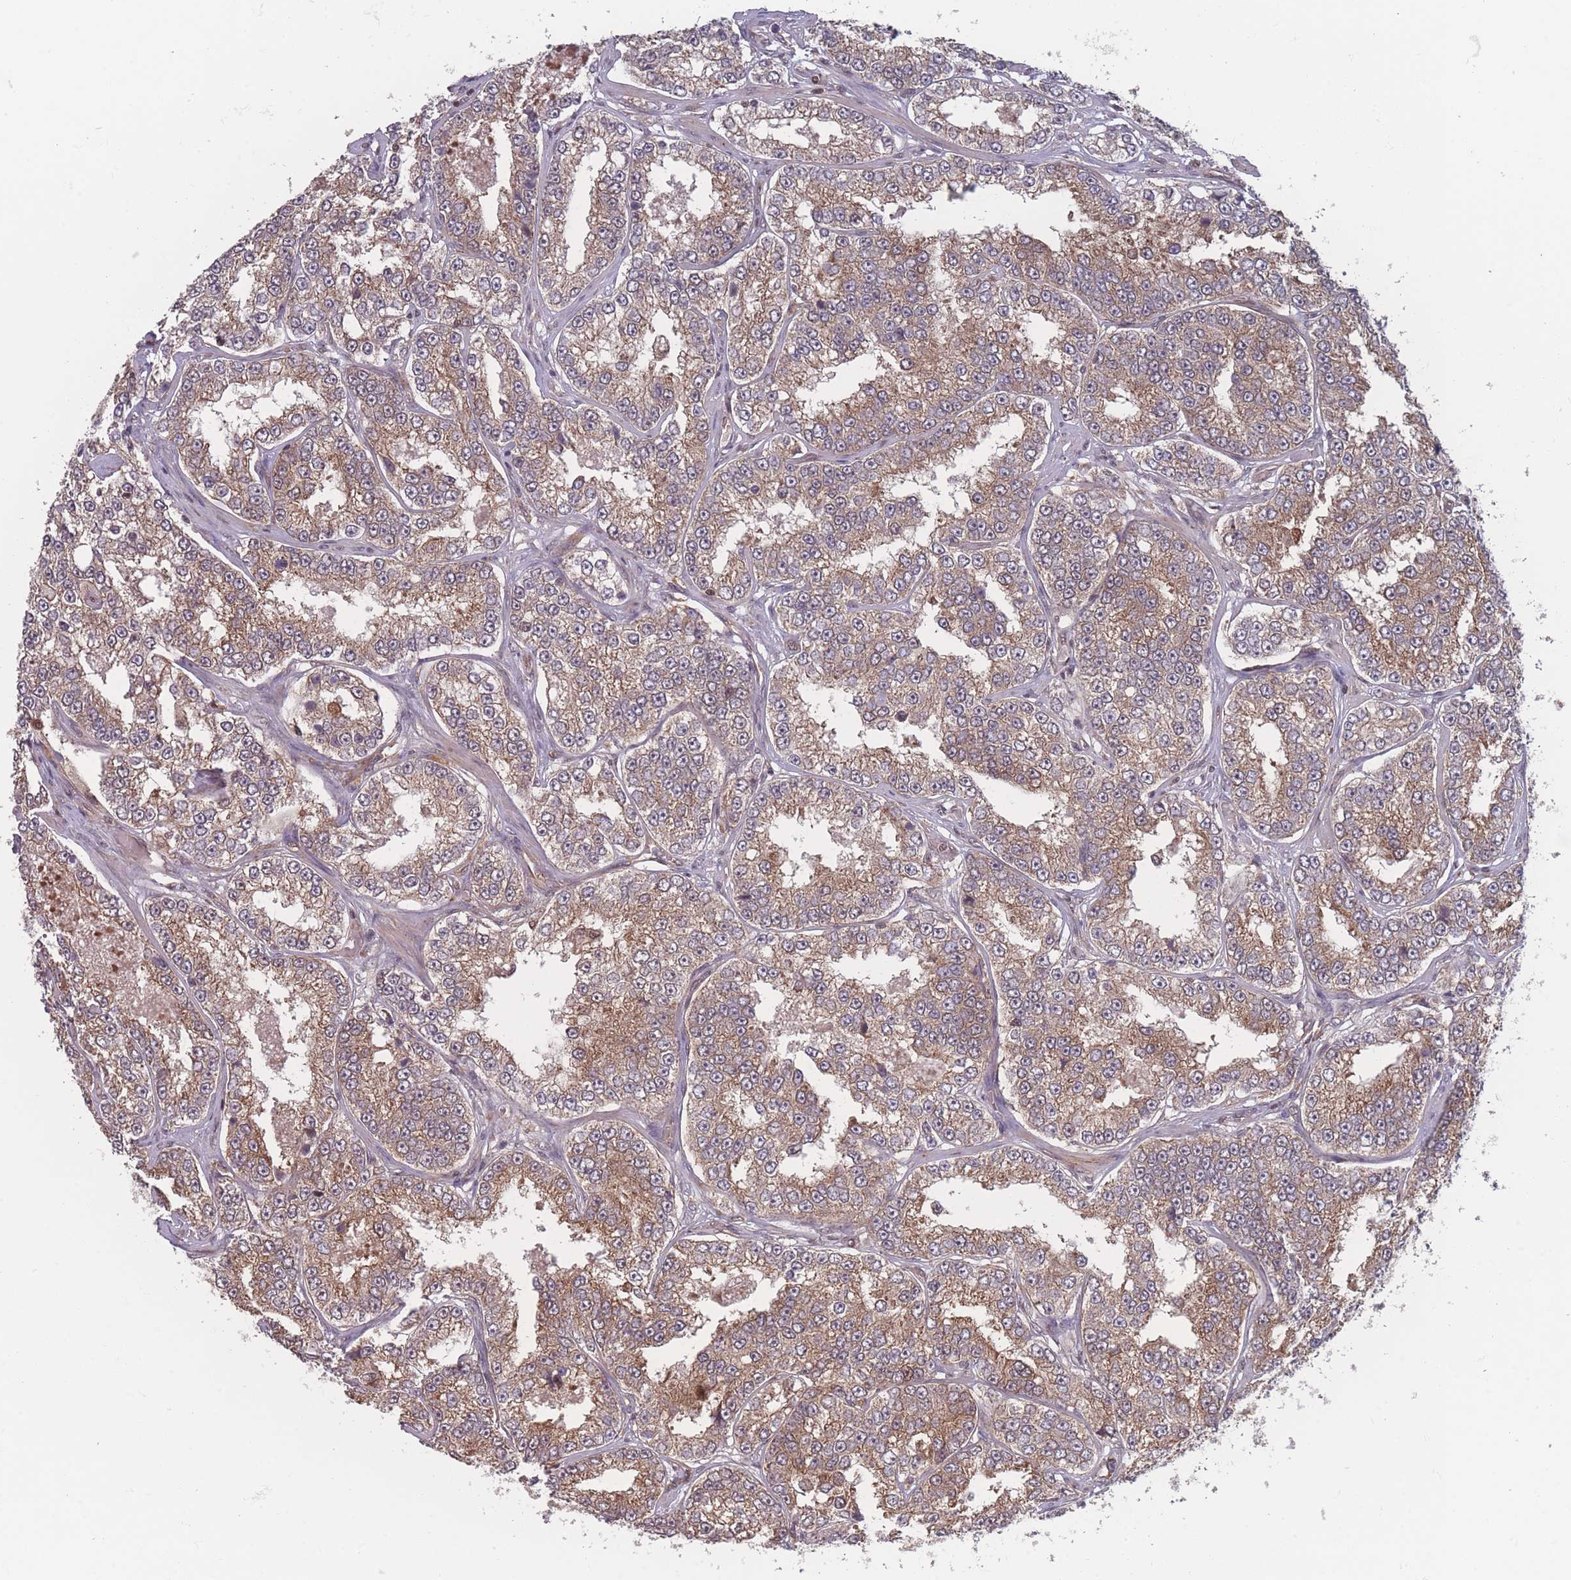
{"staining": {"intensity": "moderate", "quantity": ">75%", "location": "cytoplasmic/membranous"}, "tissue": "prostate cancer", "cell_type": "Tumor cells", "image_type": "cancer", "snomed": [{"axis": "morphology", "description": "Normal tissue, NOS"}, {"axis": "morphology", "description": "Adenocarcinoma, High grade"}, {"axis": "topography", "description": "Prostate"}], "caption": "Human prostate cancer stained with a protein marker displays moderate staining in tumor cells.", "gene": "RPS18", "patient": {"sex": "male", "age": 83}}